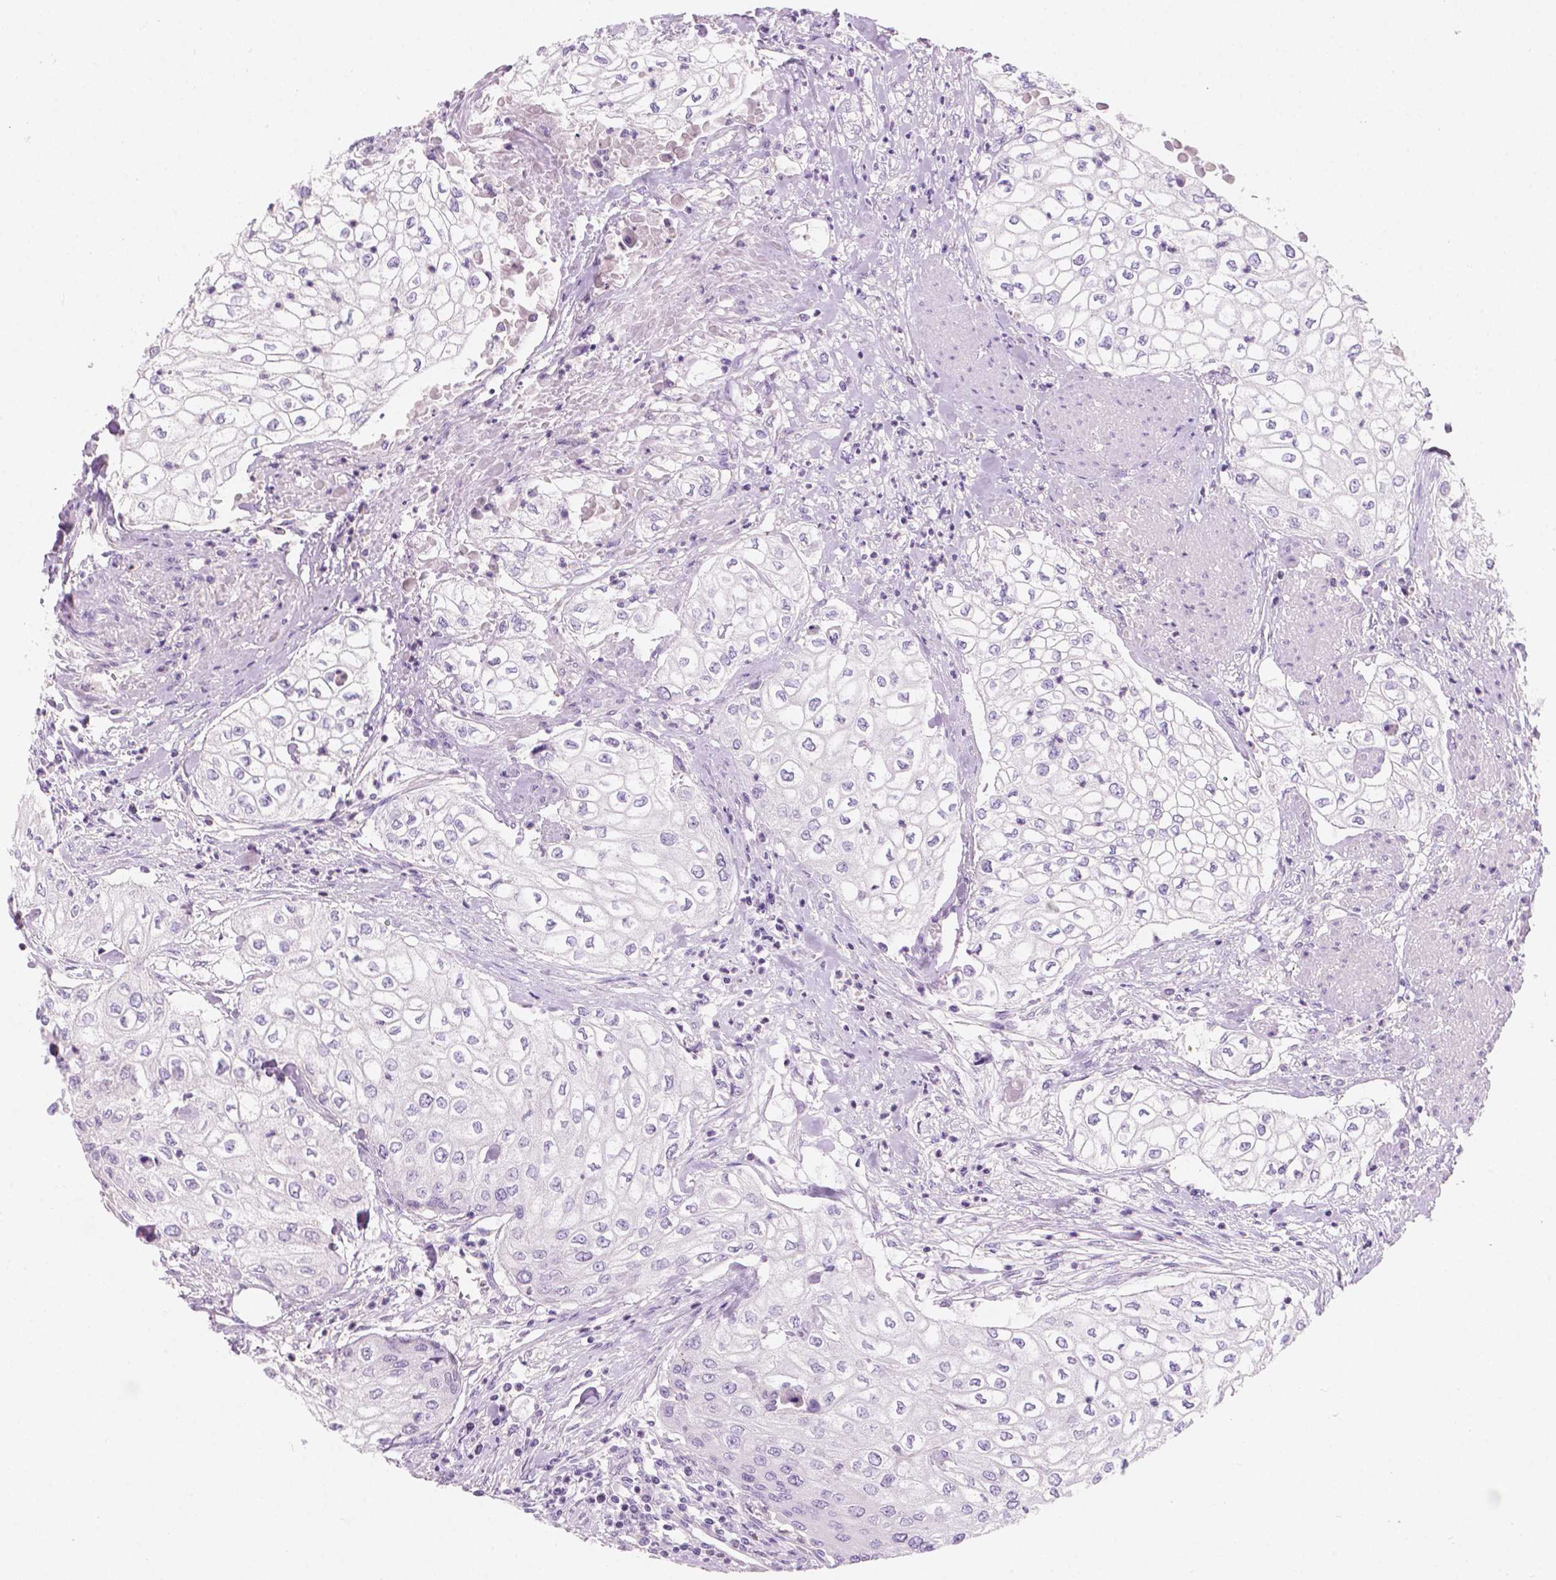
{"staining": {"intensity": "negative", "quantity": "none", "location": "none"}, "tissue": "urothelial cancer", "cell_type": "Tumor cells", "image_type": "cancer", "snomed": [{"axis": "morphology", "description": "Urothelial carcinoma, High grade"}, {"axis": "topography", "description": "Urinary bladder"}], "caption": "Tumor cells show no significant positivity in urothelial carcinoma (high-grade). (Immunohistochemistry, brightfield microscopy, high magnification).", "gene": "SBSN", "patient": {"sex": "male", "age": 62}}